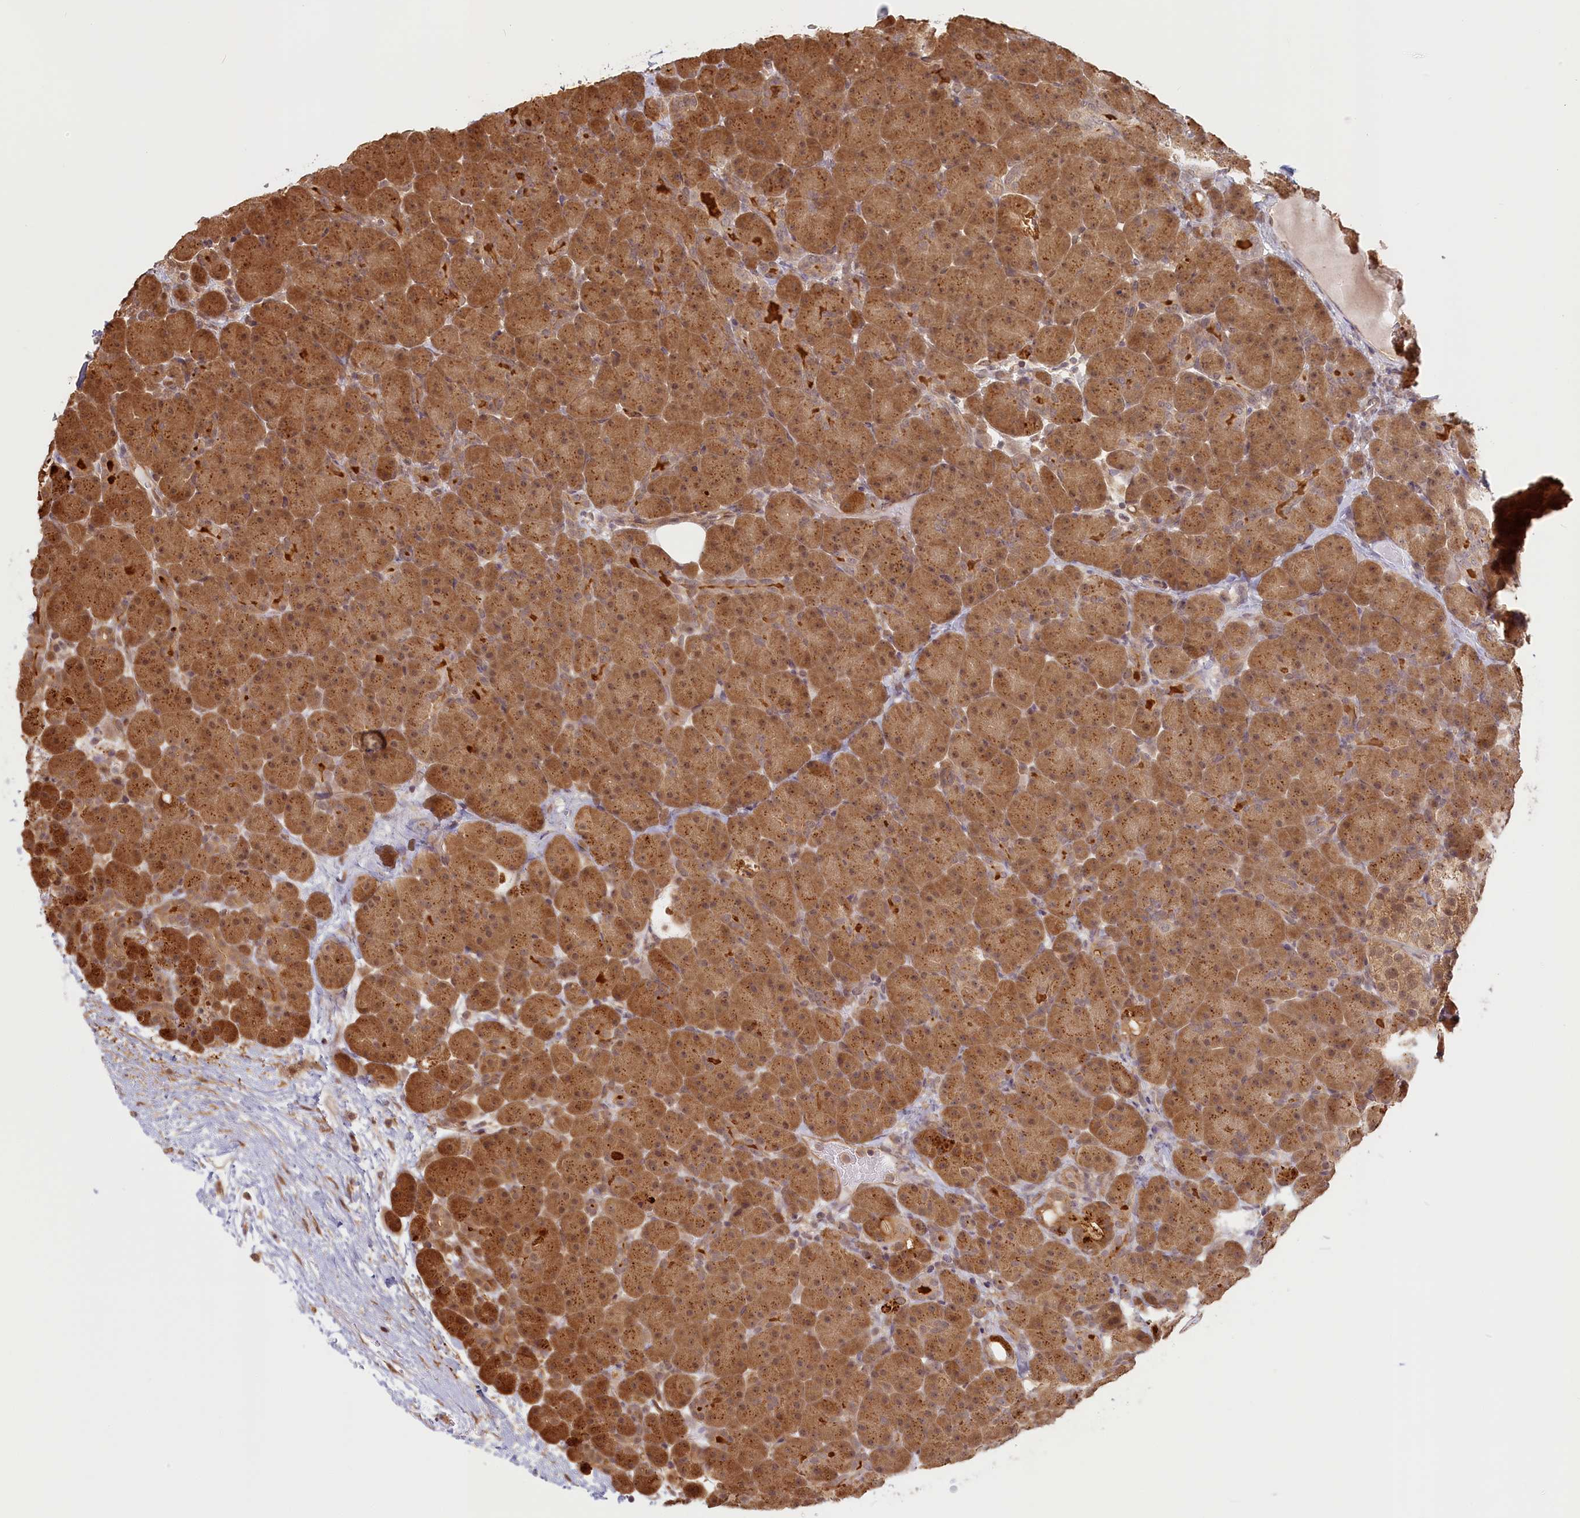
{"staining": {"intensity": "moderate", "quantity": ">75%", "location": "cytoplasmic/membranous,nuclear"}, "tissue": "pancreas", "cell_type": "Exocrine glandular cells", "image_type": "normal", "snomed": [{"axis": "morphology", "description": "Normal tissue, NOS"}, {"axis": "topography", "description": "Pancreas"}], "caption": "Pancreas stained for a protein reveals moderate cytoplasmic/membranous,nuclear positivity in exocrine glandular cells. Nuclei are stained in blue.", "gene": "C19orf44", "patient": {"sex": "male", "age": 66}}